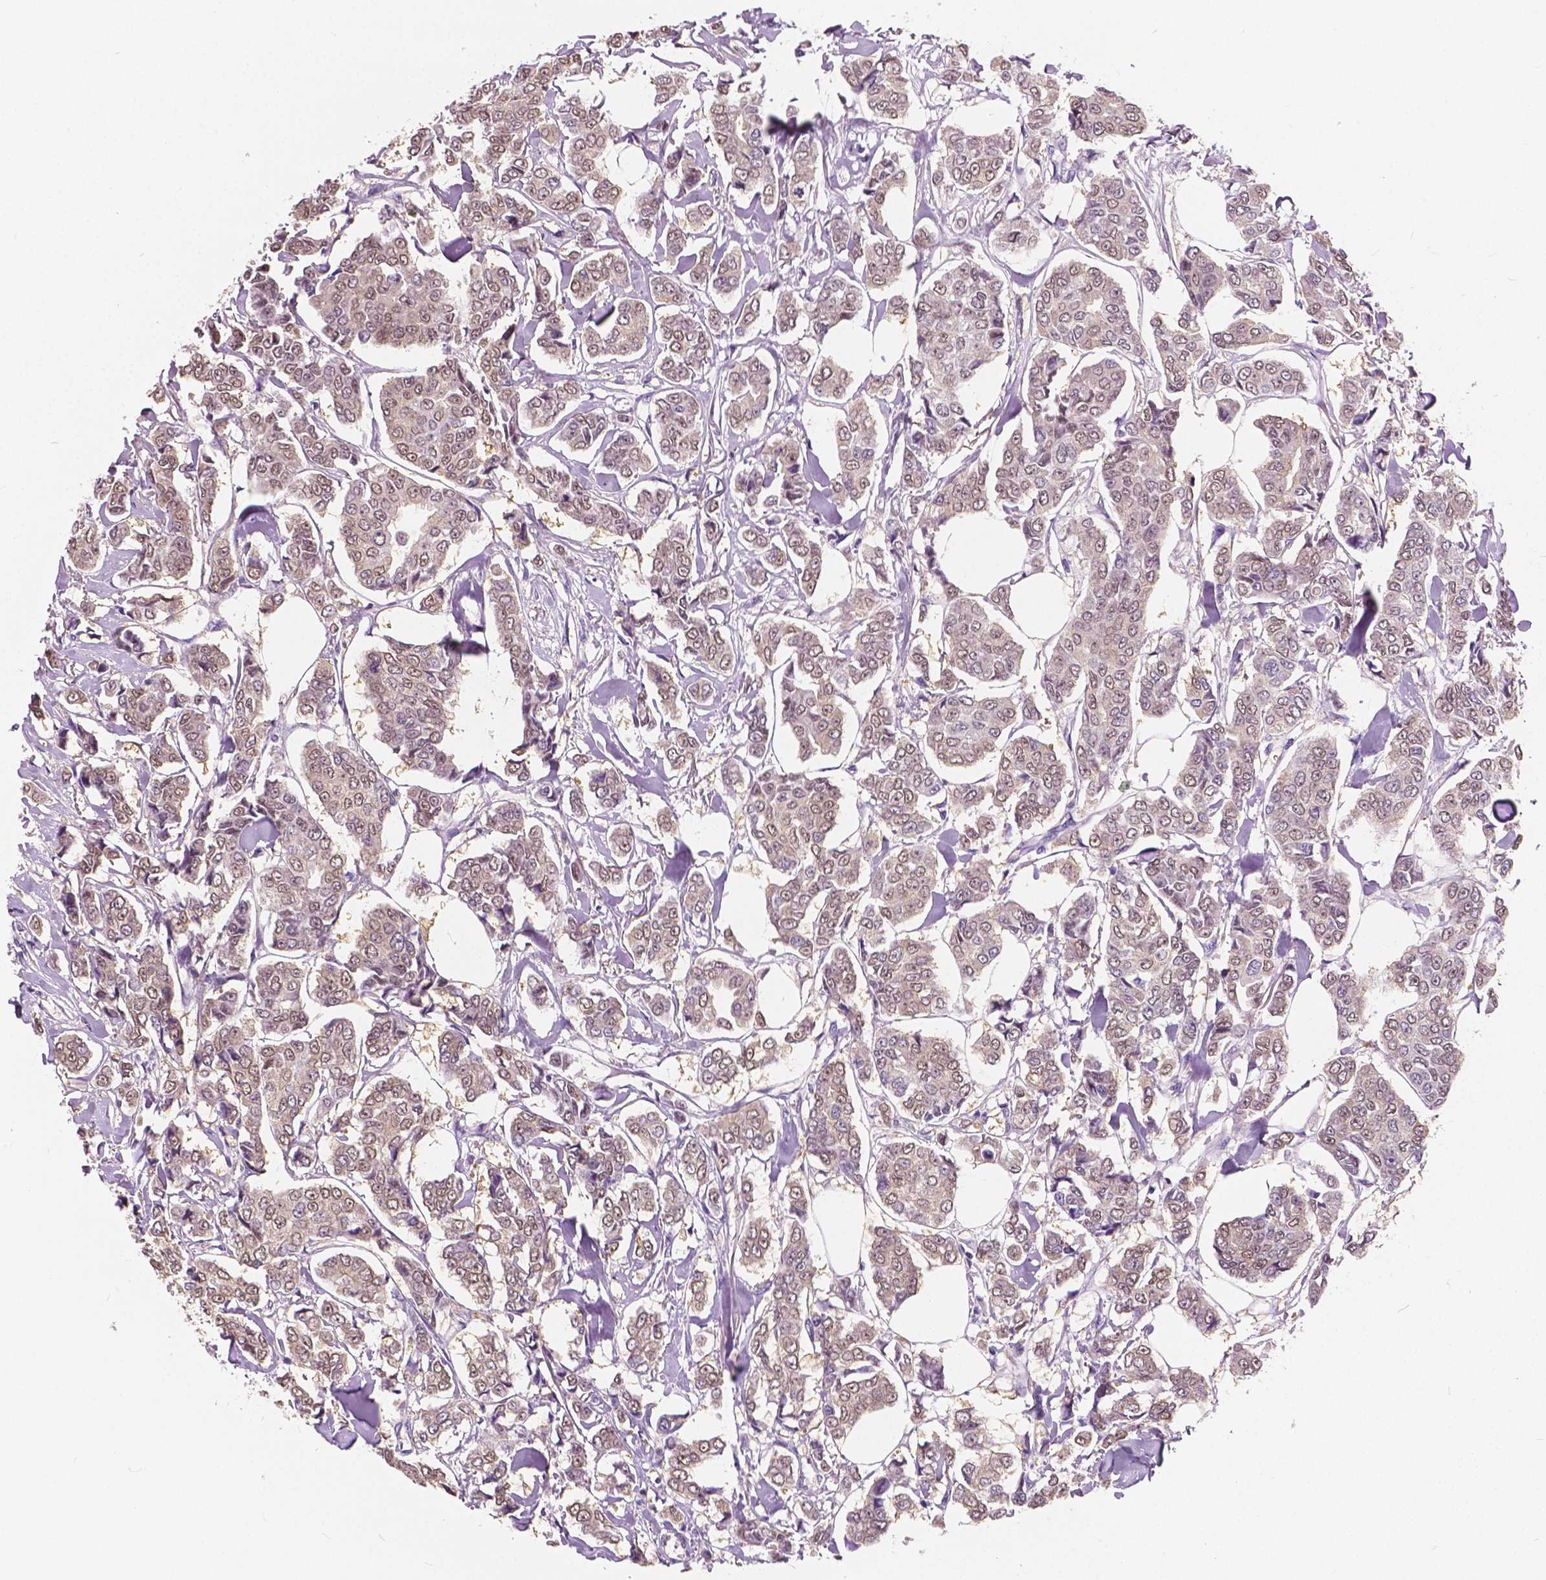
{"staining": {"intensity": "weak", "quantity": ">75%", "location": "nuclear"}, "tissue": "breast cancer", "cell_type": "Tumor cells", "image_type": "cancer", "snomed": [{"axis": "morphology", "description": "Duct carcinoma"}, {"axis": "topography", "description": "Breast"}], "caption": "Human infiltrating ductal carcinoma (breast) stained for a protein (brown) reveals weak nuclear positive expression in about >75% of tumor cells.", "gene": "TKFC", "patient": {"sex": "female", "age": 94}}